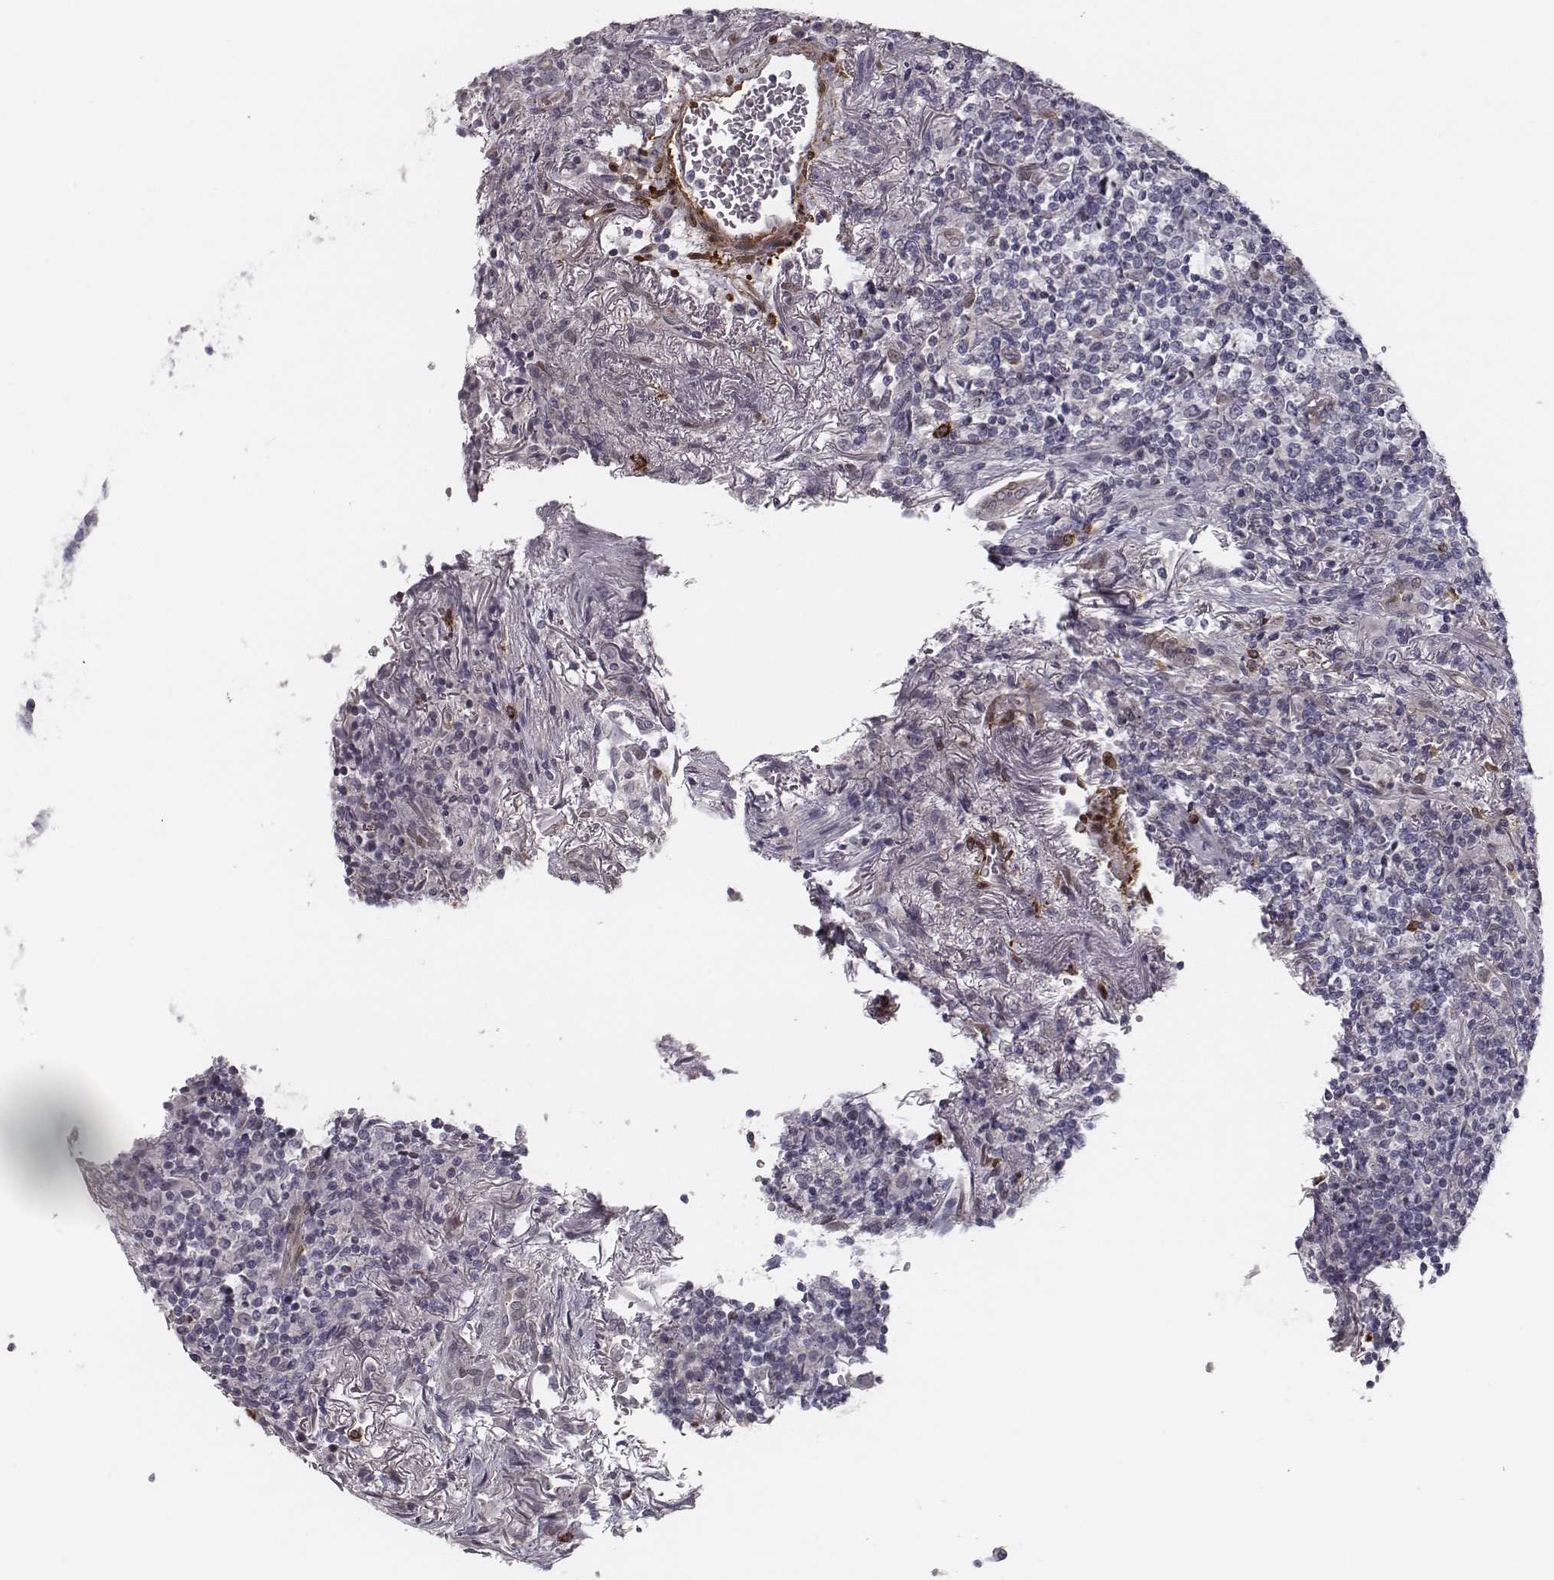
{"staining": {"intensity": "negative", "quantity": "none", "location": "none"}, "tissue": "lymphoma", "cell_type": "Tumor cells", "image_type": "cancer", "snomed": [{"axis": "morphology", "description": "Malignant lymphoma, non-Hodgkin's type, High grade"}, {"axis": "topography", "description": "Lung"}], "caption": "High magnification brightfield microscopy of lymphoma stained with DAB (brown) and counterstained with hematoxylin (blue): tumor cells show no significant staining.", "gene": "ISYNA1", "patient": {"sex": "male", "age": 79}}